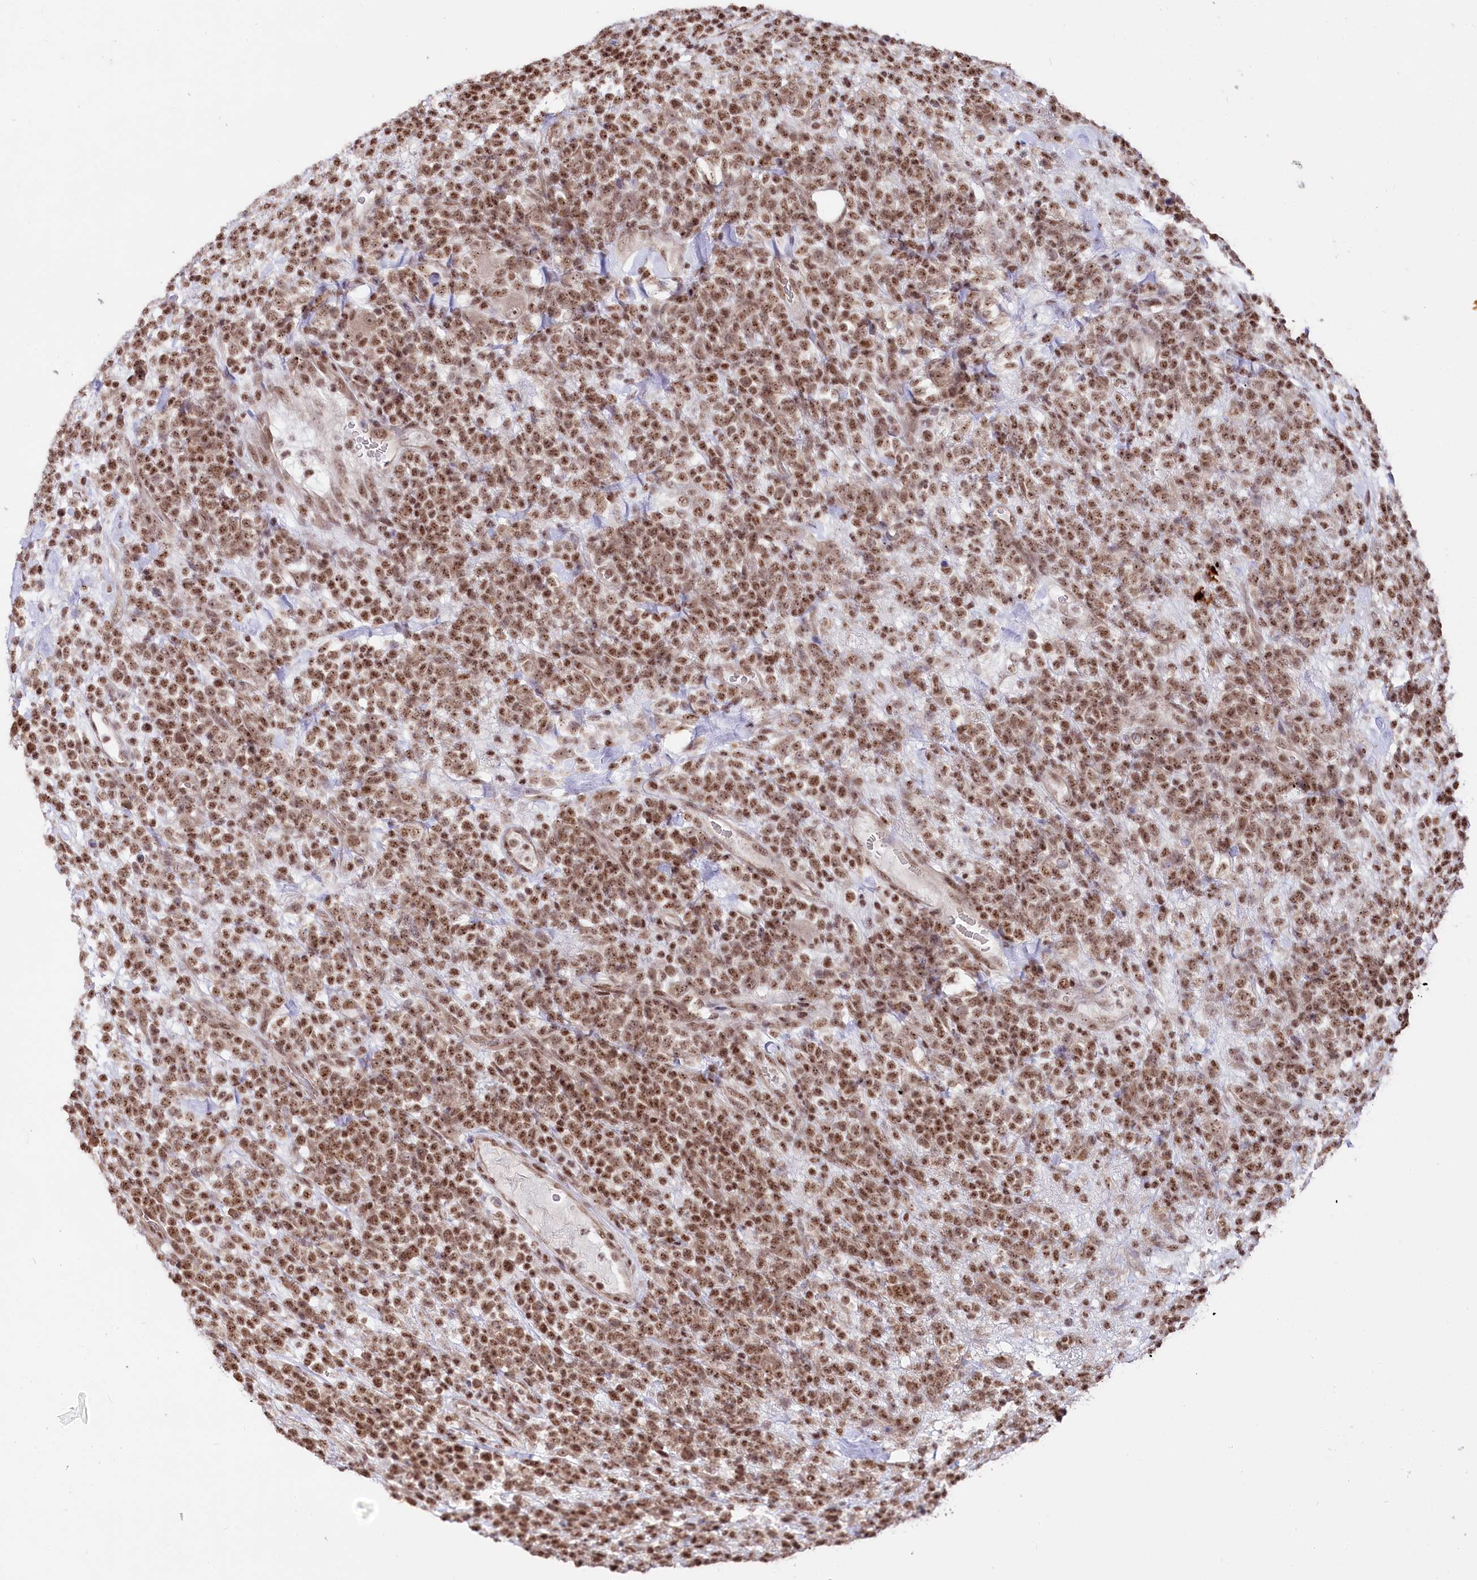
{"staining": {"intensity": "moderate", "quantity": ">75%", "location": "nuclear"}, "tissue": "lymphoma", "cell_type": "Tumor cells", "image_type": "cancer", "snomed": [{"axis": "morphology", "description": "Malignant lymphoma, non-Hodgkin's type, High grade"}, {"axis": "topography", "description": "Colon"}], "caption": "IHC staining of lymphoma, which exhibits medium levels of moderate nuclear positivity in about >75% of tumor cells indicating moderate nuclear protein positivity. The staining was performed using DAB (3,3'-diaminobenzidine) (brown) for protein detection and nuclei were counterstained in hematoxylin (blue).", "gene": "CGGBP1", "patient": {"sex": "female", "age": 53}}